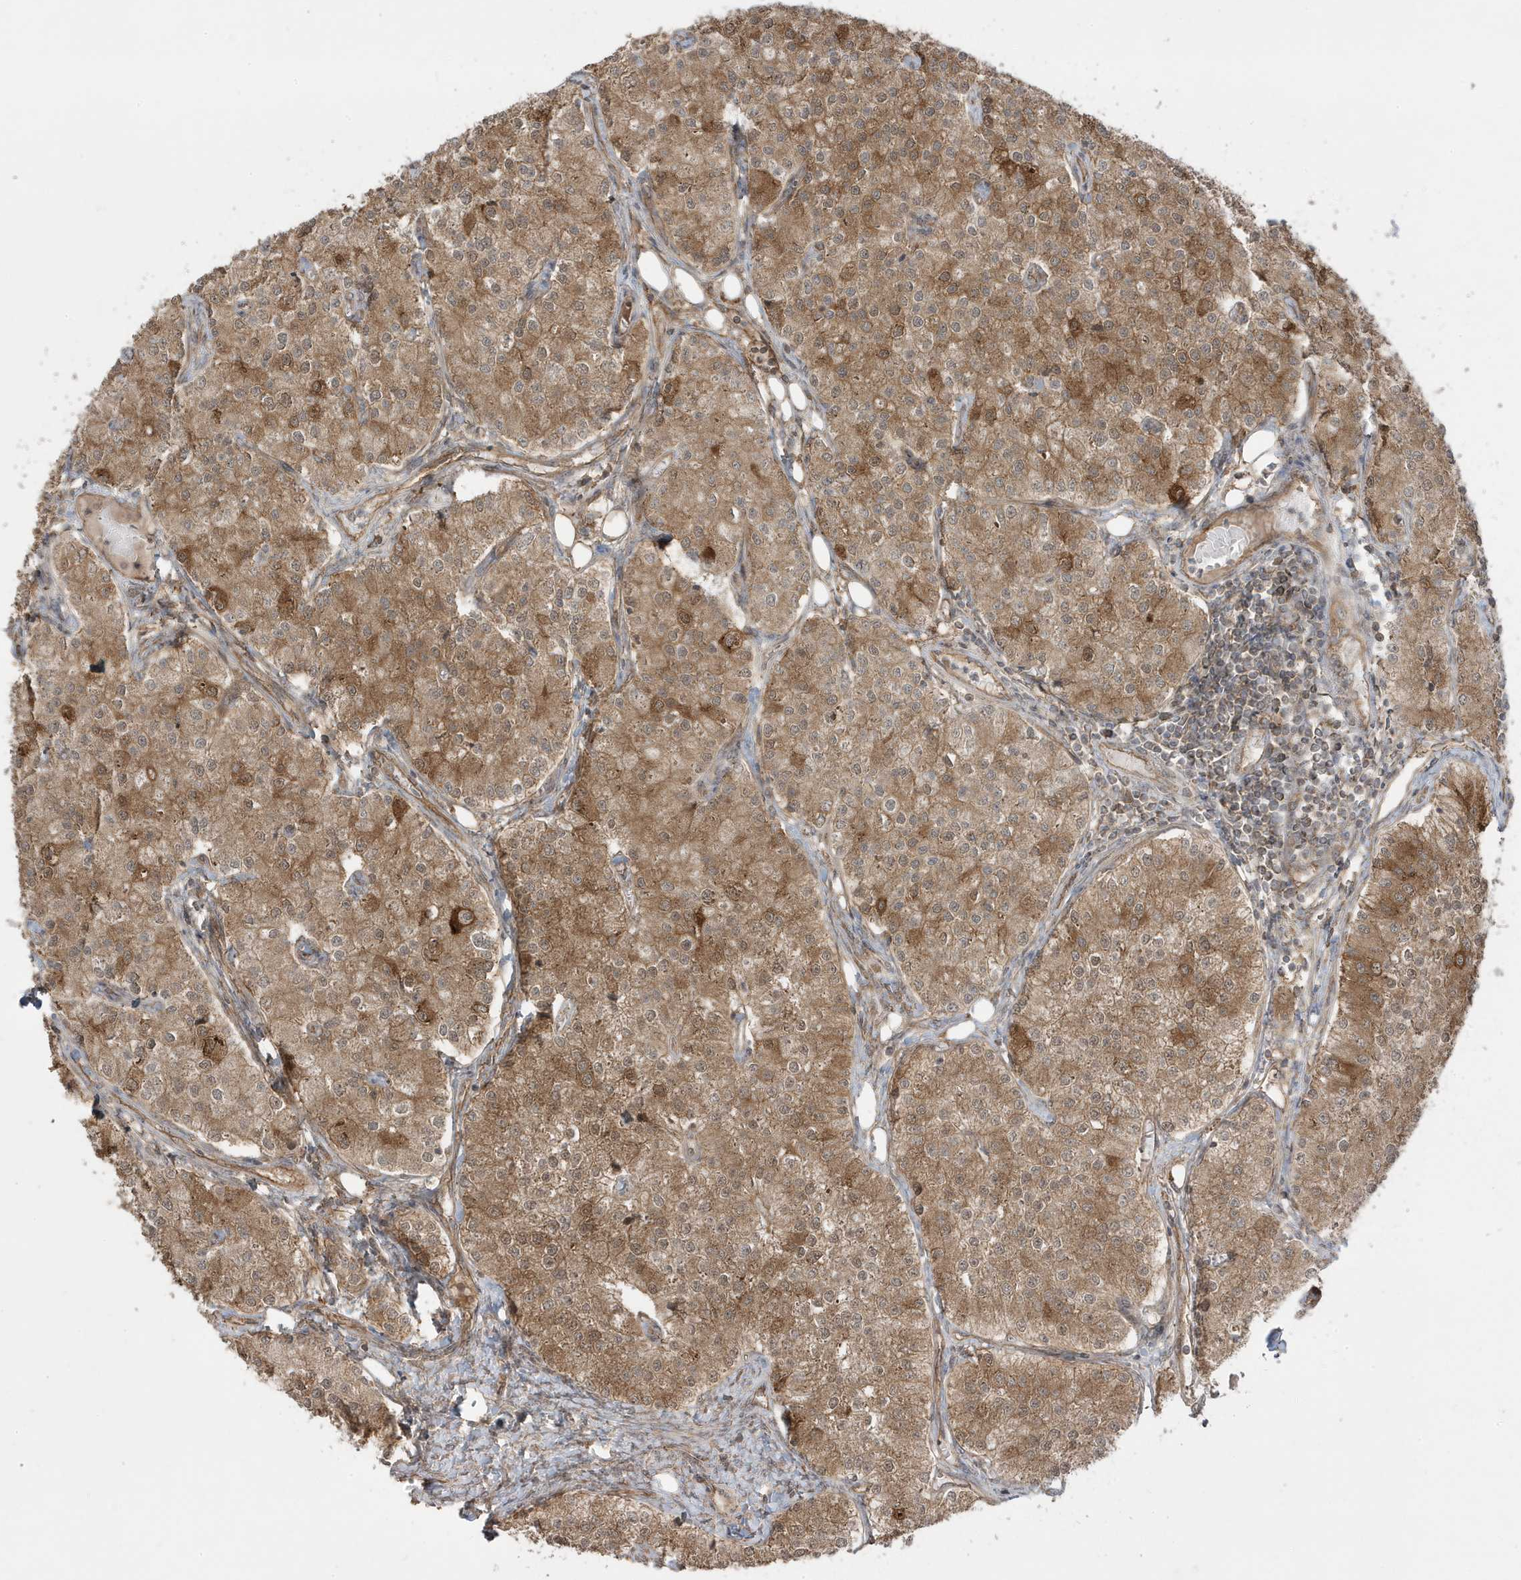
{"staining": {"intensity": "moderate", "quantity": ">75%", "location": "cytoplasmic/membranous"}, "tissue": "carcinoid", "cell_type": "Tumor cells", "image_type": "cancer", "snomed": [{"axis": "morphology", "description": "Carcinoid, malignant, NOS"}, {"axis": "topography", "description": "Colon"}], "caption": "This is an image of immunohistochemistry staining of carcinoid, which shows moderate expression in the cytoplasmic/membranous of tumor cells.", "gene": "DNAJC12", "patient": {"sex": "female", "age": 52}}